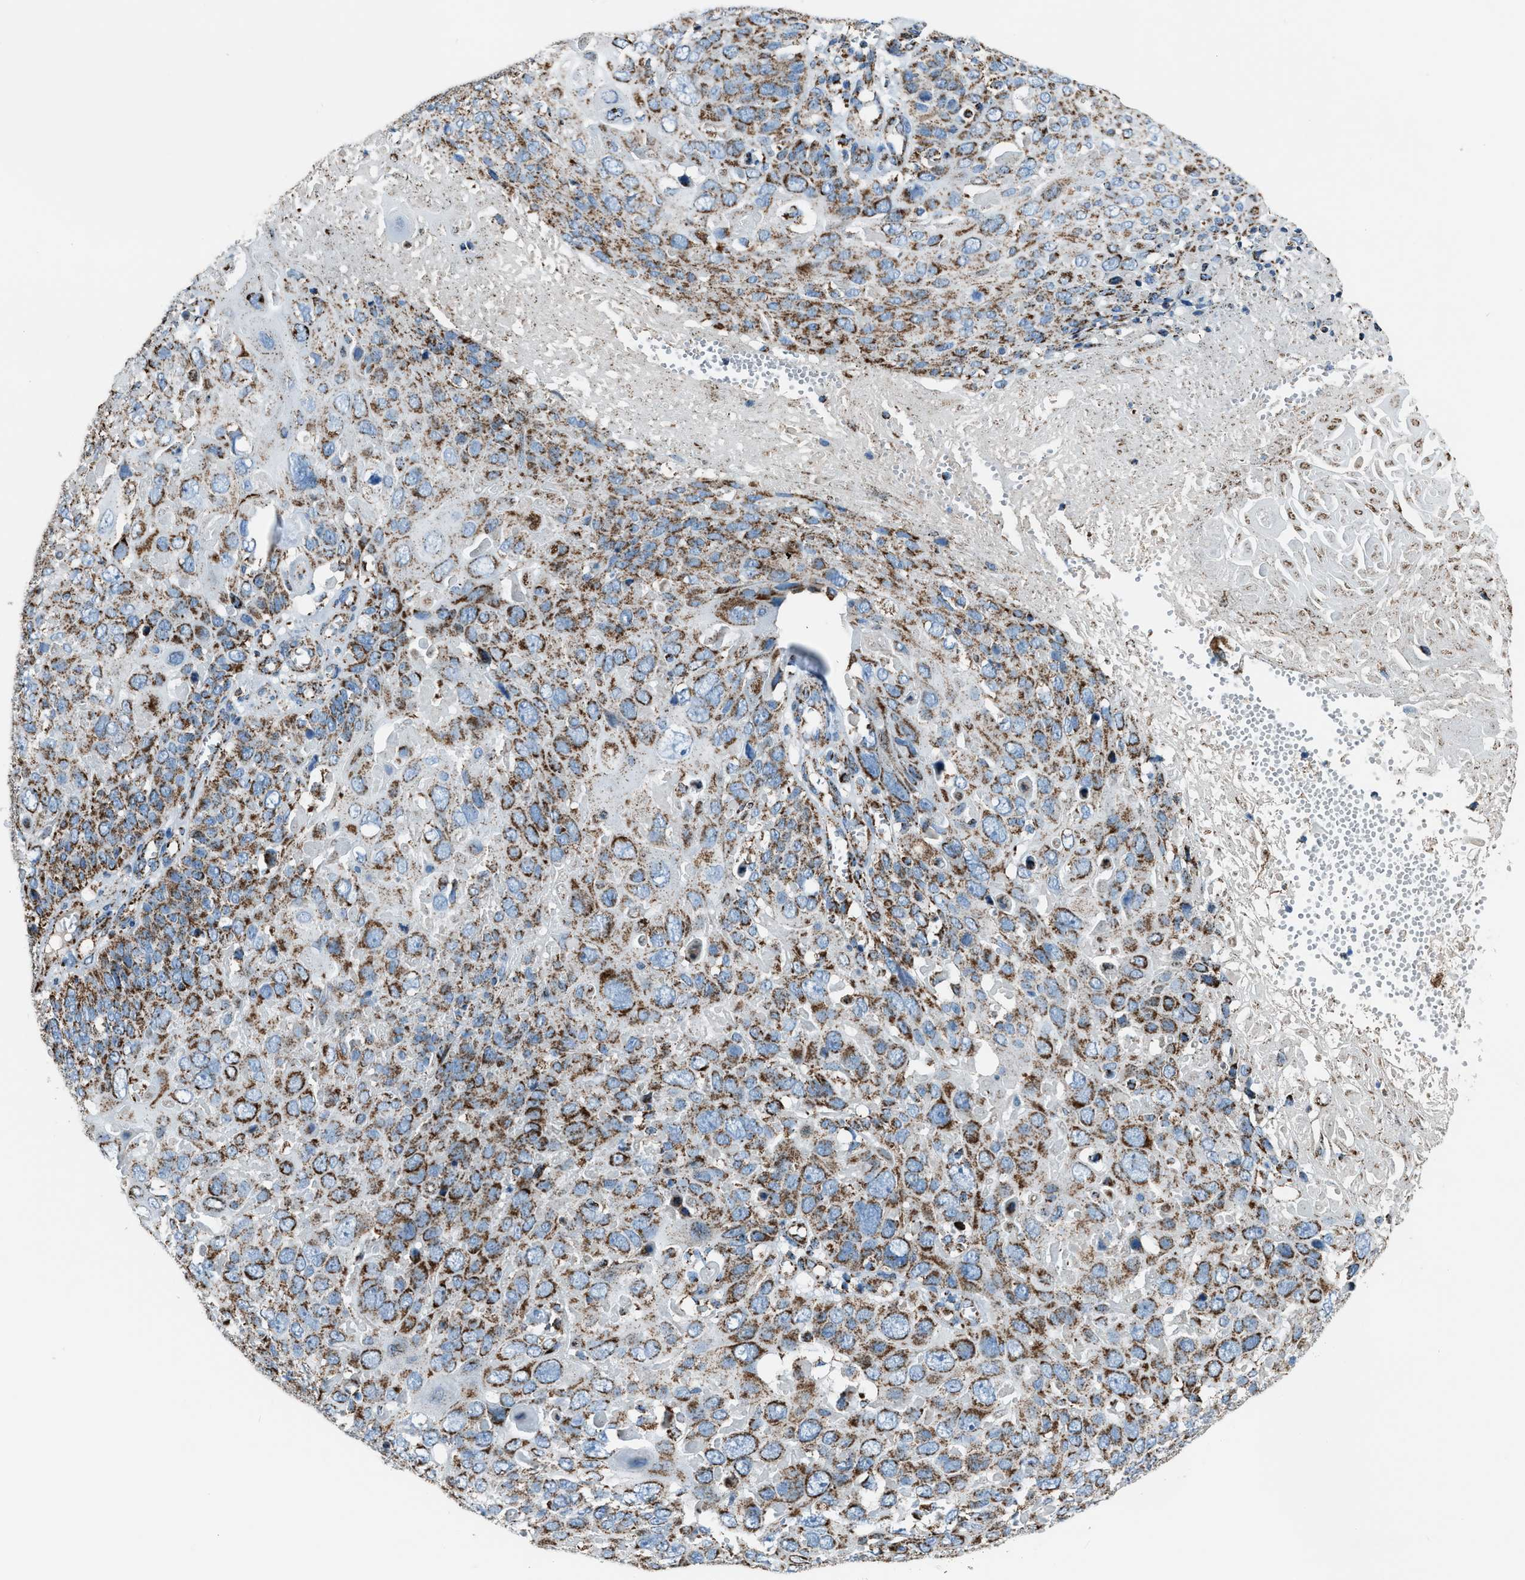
{"staining": {"intensity": "moderate", "quantity": ">75%", "location": "cytoplasmic/membranous"}, "tissue": "cervical cancer", "cell_type": "Tumor cells", "image_type": "cancer", "snomed": [{"axis": "morphology", "description": "Squamous cell carcinoma, NOS"}, {"axis": "topography", "description": "Cervix"}], "caption": "Protein staining of cervical cancer (squamous cell carcinoma) tissue shows moderate cytoplasmic/membranous positivity in about >75% of tumor cells. The staining was performed using DAB (3,3'-diaminobenzidine) to visualize the protein expression in brown, while the nuclei were stained in blue with hematoxylin (Magnification: 20x).", "gene": "MDH2", "patient": {"sex": "female", "age": 74}}